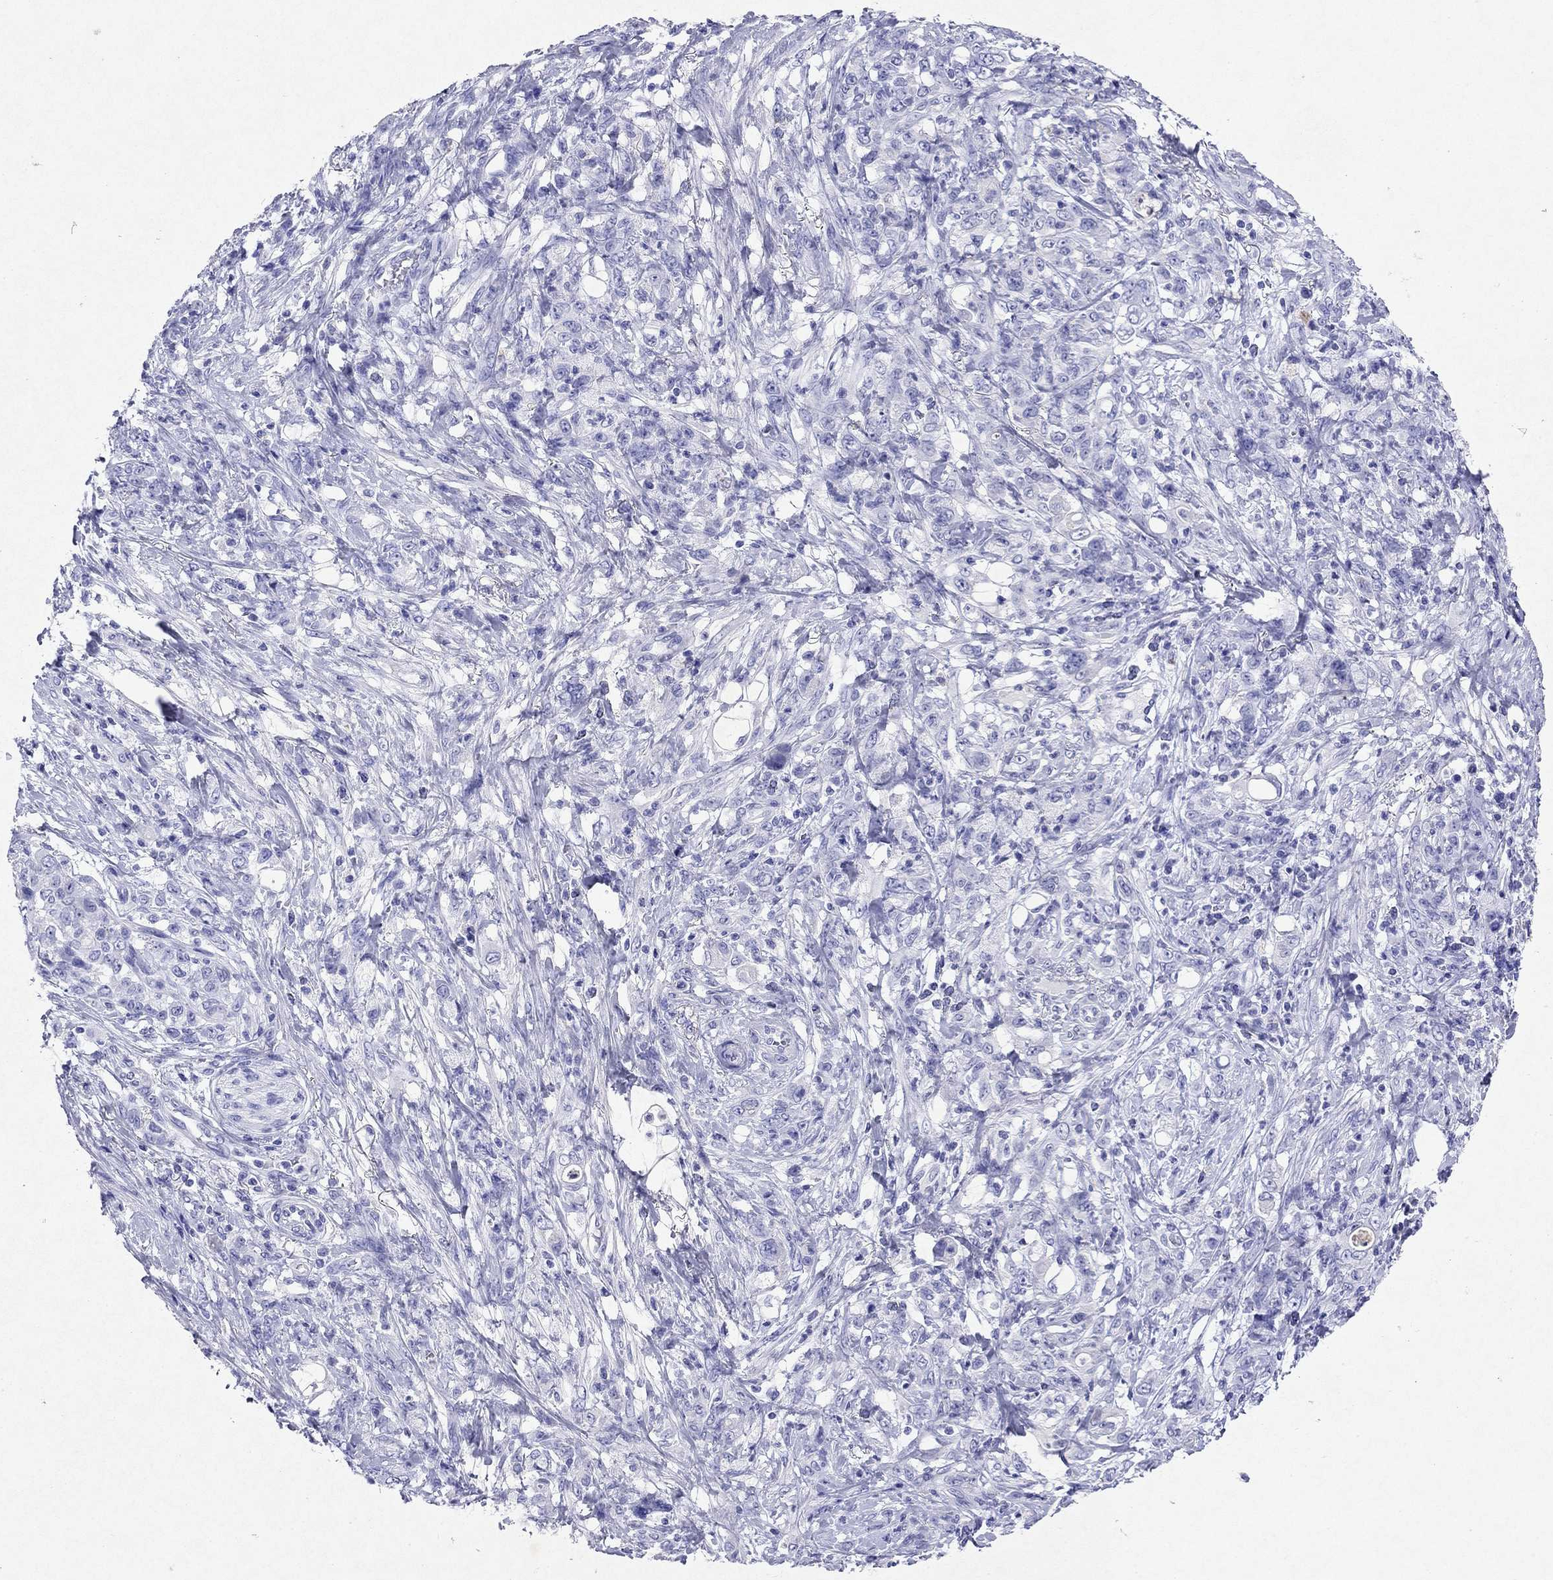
{"staining": {"intensity": "negative", "quantity": "none", "location": "none"}, "tissue": "stomach cancer", "cell_type": "Tumor cells", "image_type": "cancer", "snomed": [{"axis": "morphology", "description": "Adenocarcinoma, NOS"}, {"axis": "topography", "description": "Stomach"}], "caption": "Immunohistochemistry of stomach cancer (adenocarcinoma) displays no staining in tumor cells.", "gene": "ARMC12", "patient": {"sex": "female", "age": 79}}